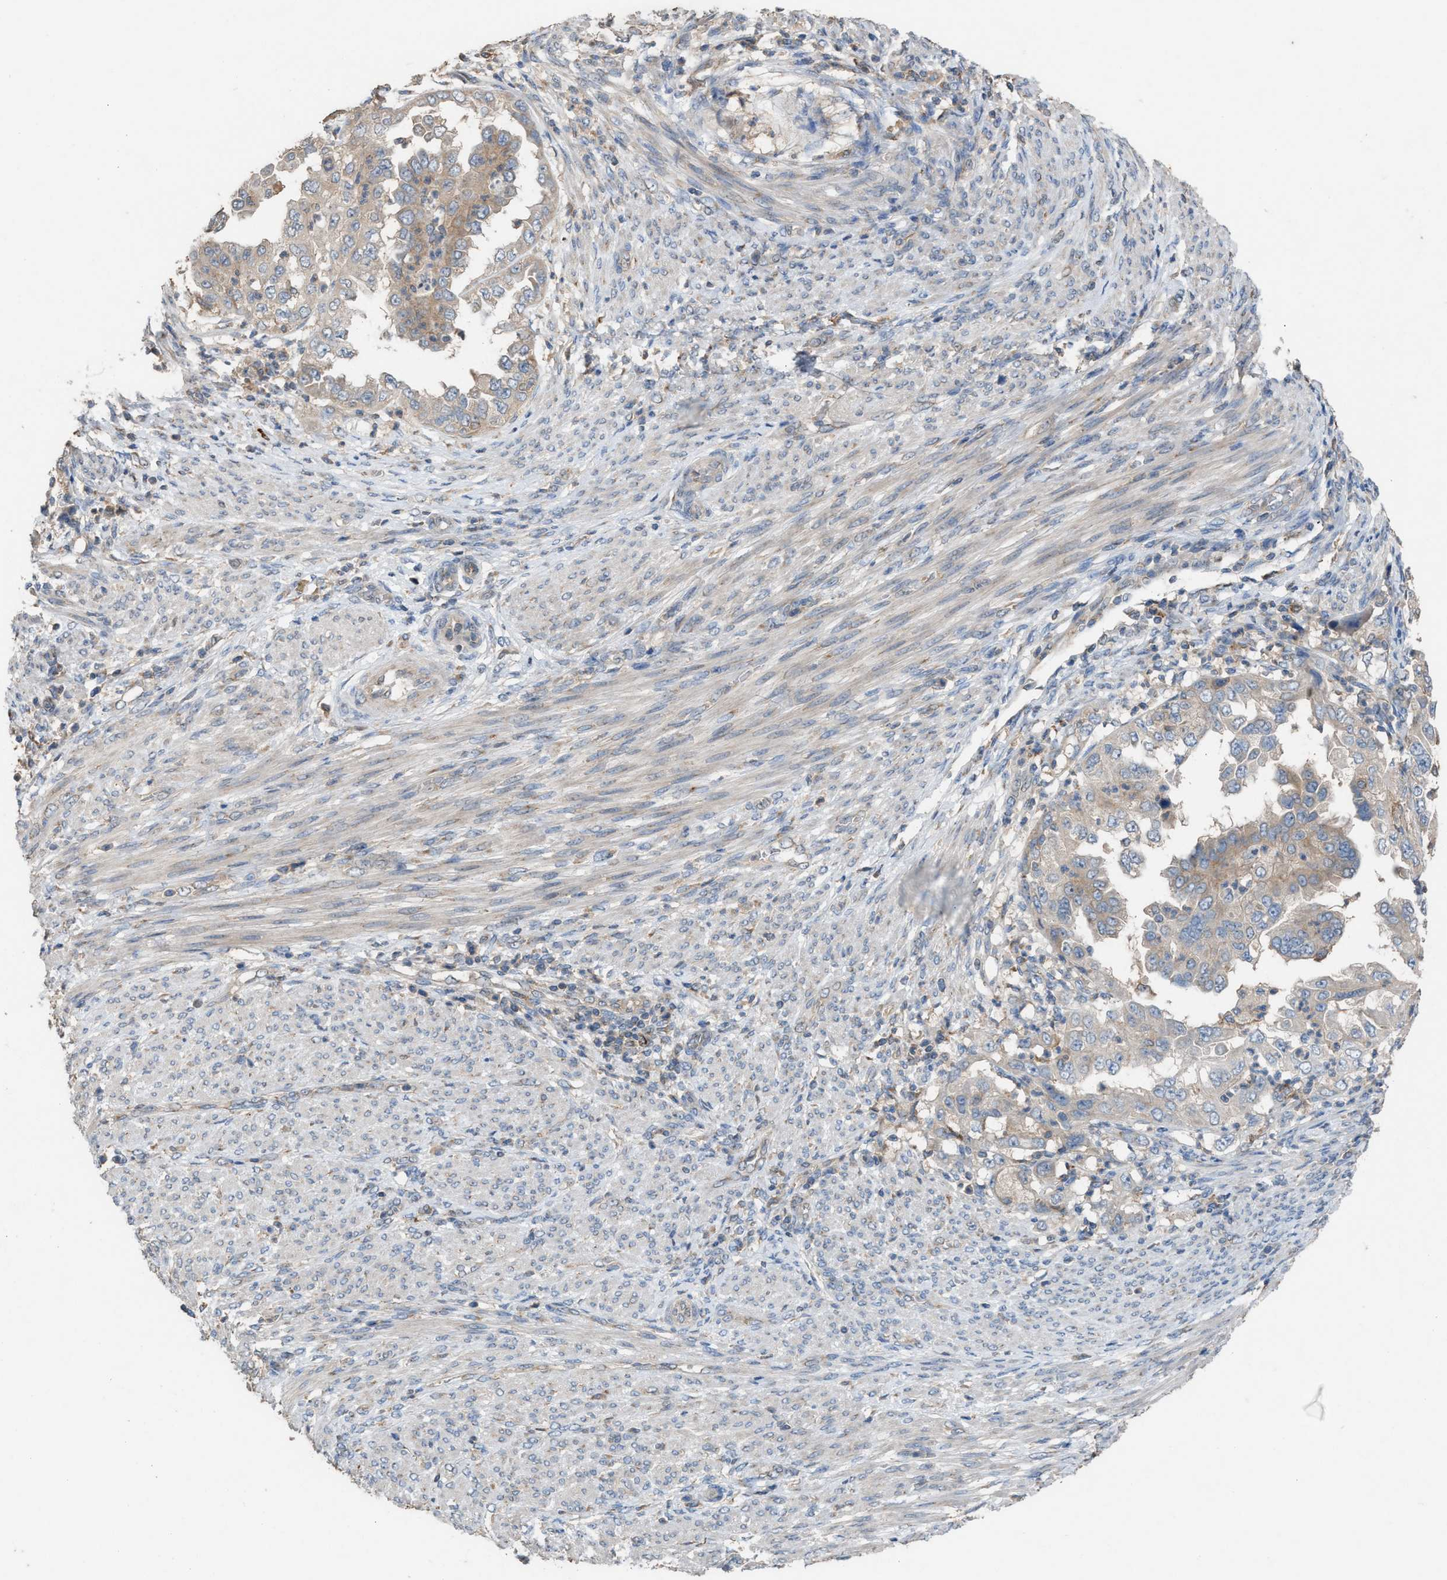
{"staining": {"intensity": "weak", "quantity": "<25%", "location": "cytoplasmic/membranous"}, "tissue": "endometrial cancer", "cell_type": "Tumor cells", "image_type": "cancer", "snomed": [{"axis": "morphology", "description": "Adenocarcinoma, NOS"}, {"axis": "topography", "description": "Endometrium"}], "caption": "An immunohistochemistry micrograph of endometrial adenocarcinoma is shown. There is no staining in tumor cells of endometrial adenocarcinoma.", "gene": "TPK1", "patient": {"sex": "female", "age": 85}}